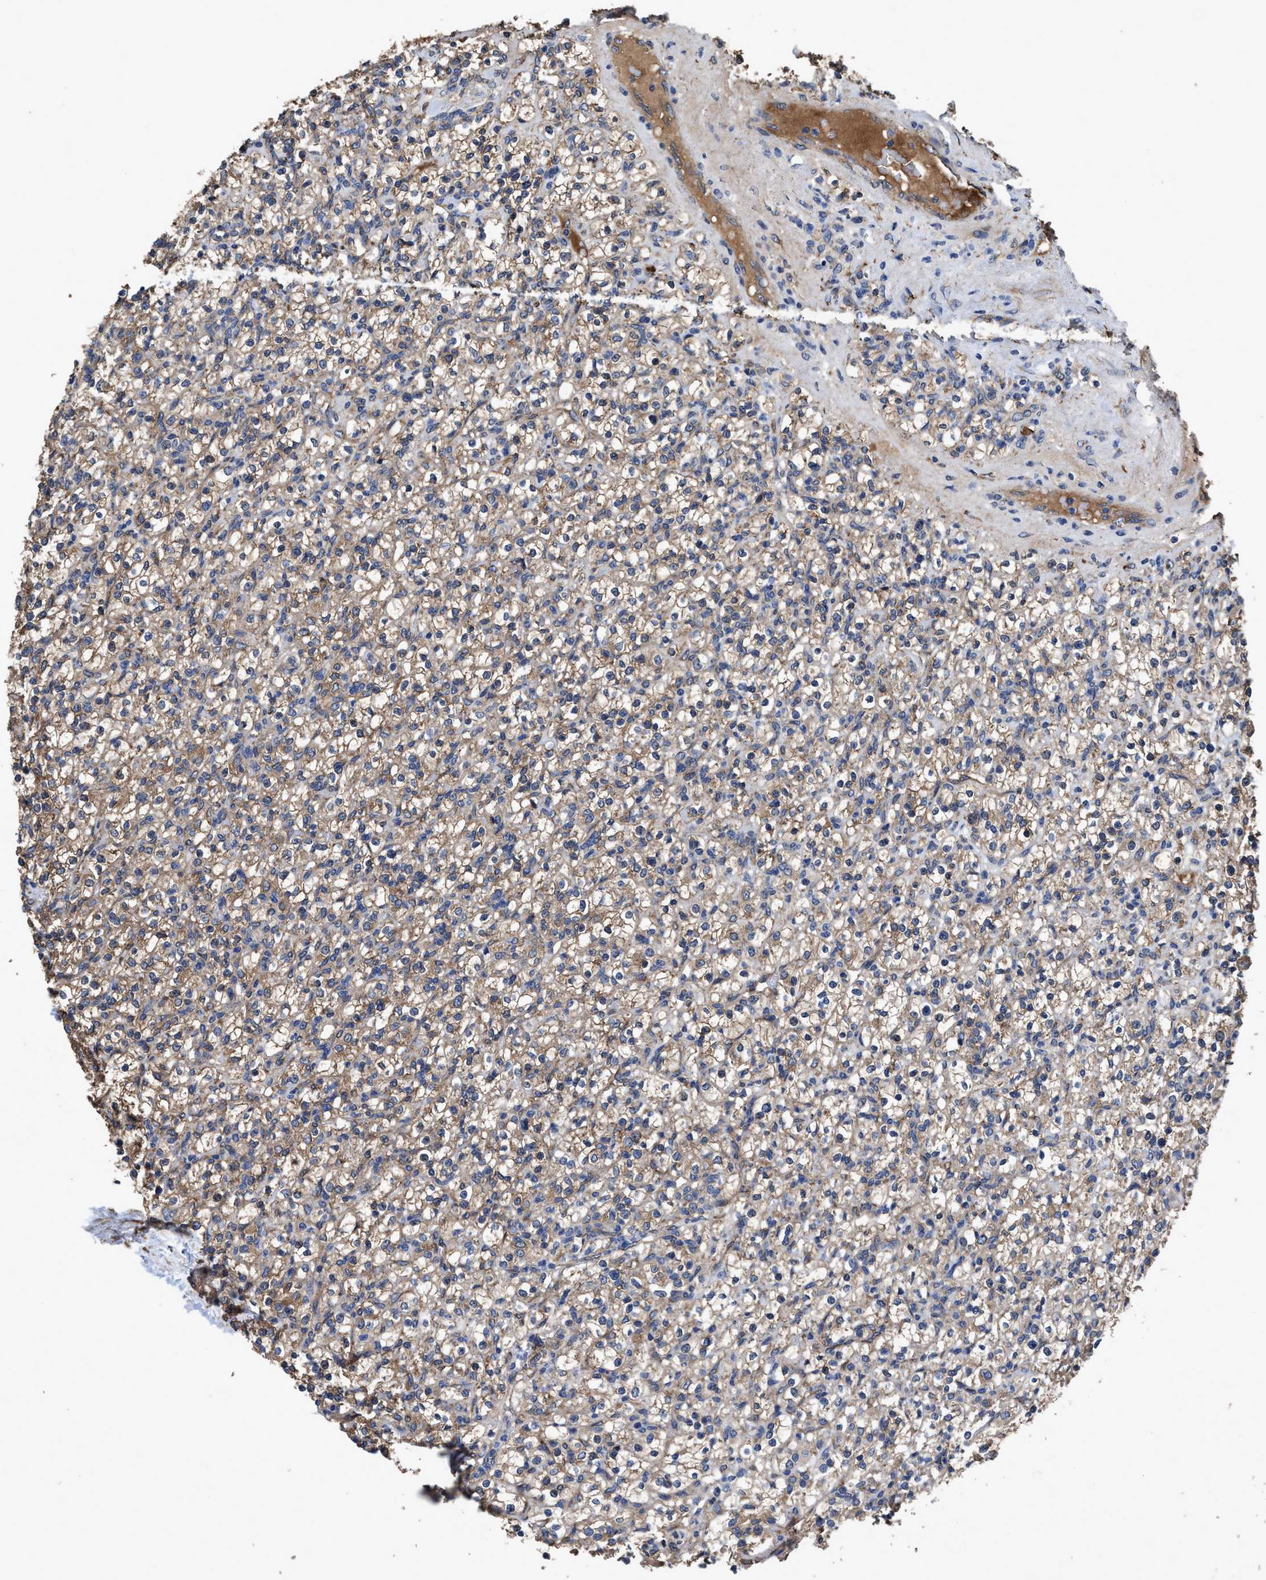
{"staining": {"intensity": "moderate", "quantity": ">75%", "location": "cytoplasmic/membranous"}, "tissue": "renal cancer", "cell_type": "Tumor cells", "image_type": "cancer", "snomed": [{"axis": "morphology", "description": "Normal tissue, NOS"}, {"axis": "morphology", "description": "Adenocarcinoma, NOS"}, {"axis": "topography", "description": "Kidney"}], "caption": "Human renal adenocarcinoma stained with a brown dye displays moderate cytoplasmic/membranous positive staining in approximately >75% of tumor cells.", "gene": "IDNK", "patient": {"sex": "female", "age": 72}}